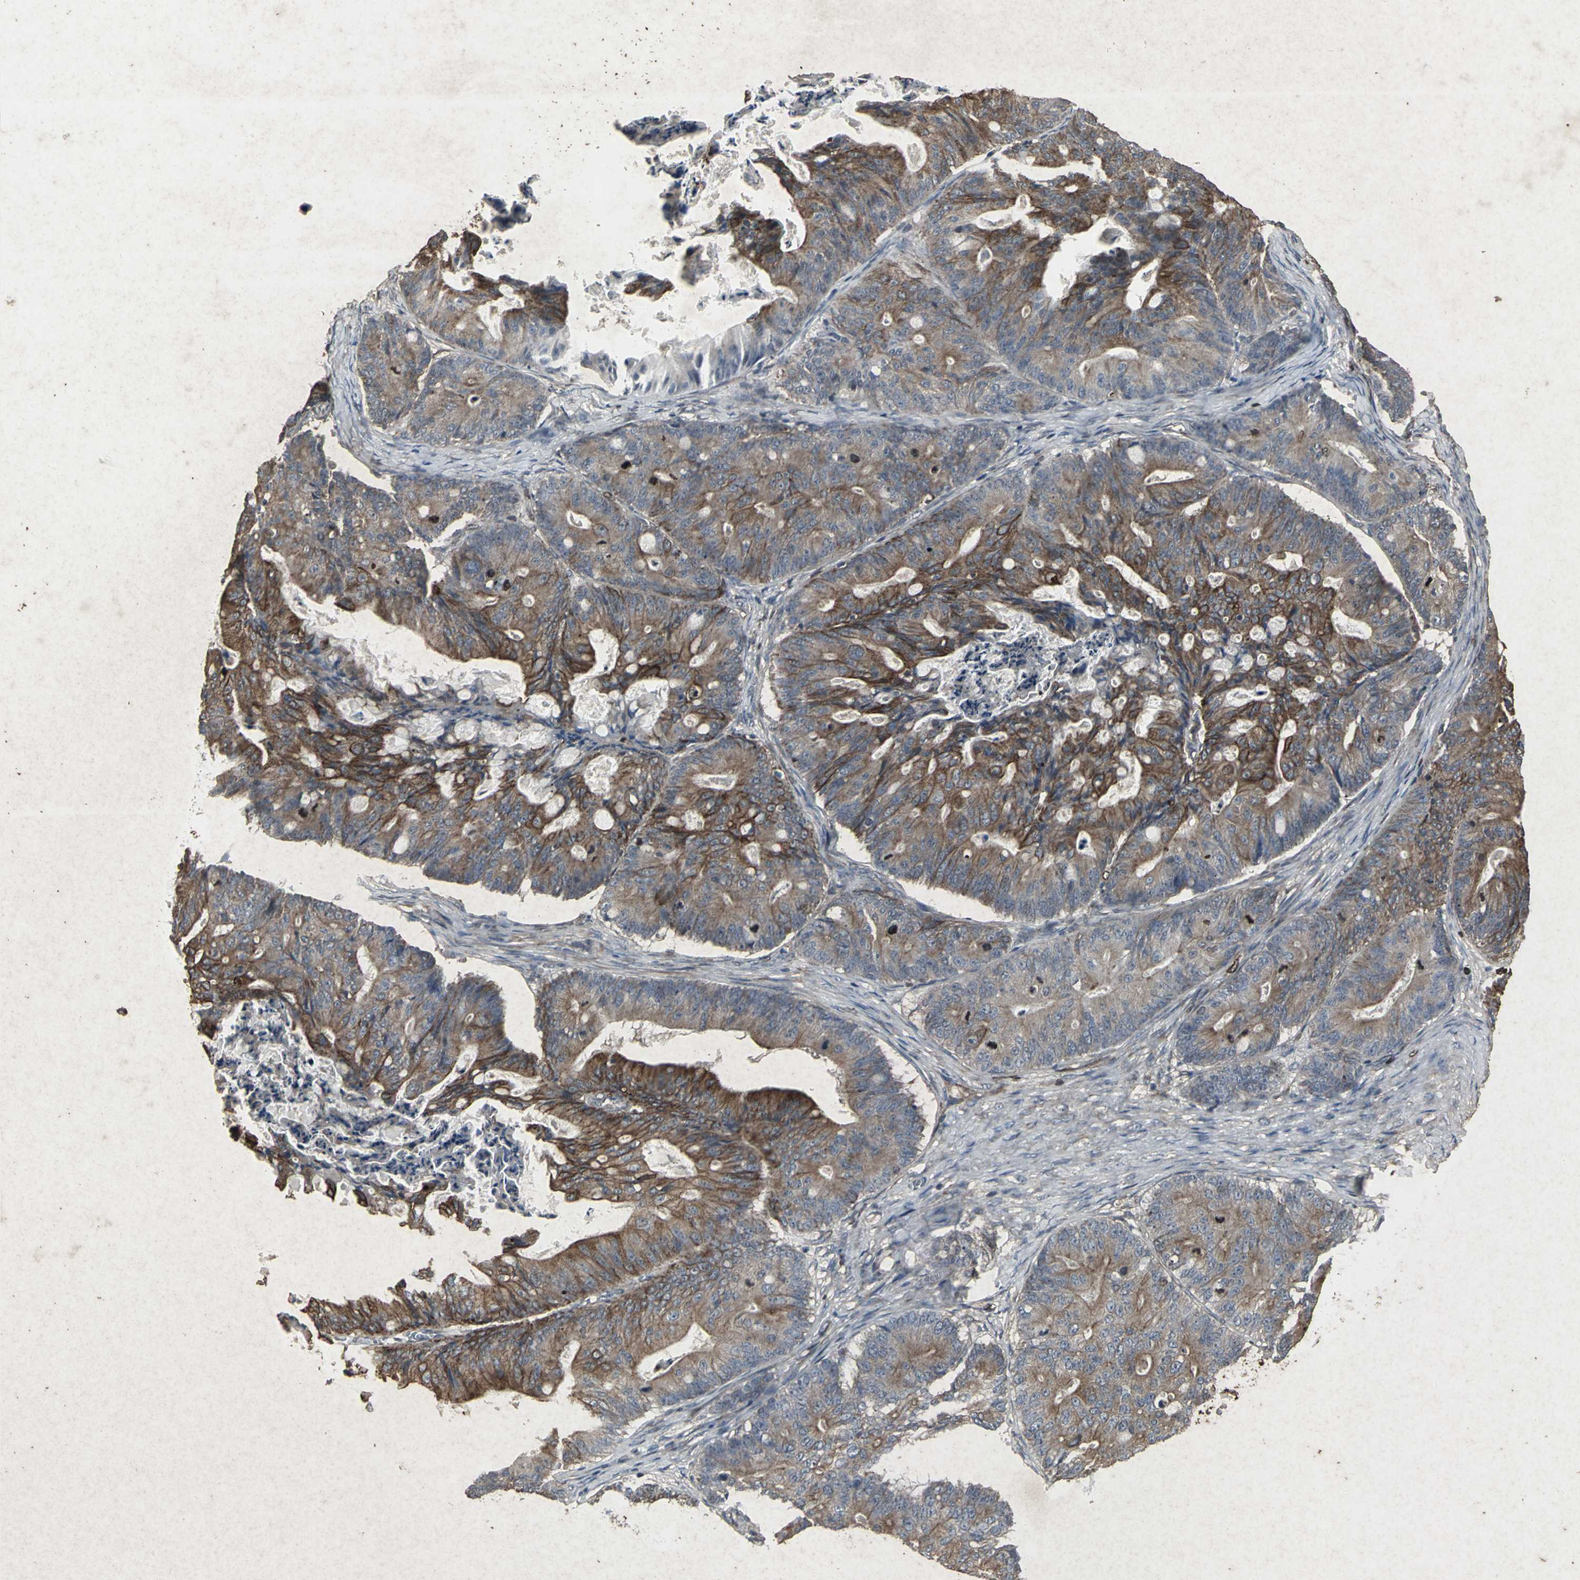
{"staining": {"intensity": "strong", "quantity": ">75%", "location": "cytoplasmic/membranous"}, "tissue": "ovarian cancer", "cell_type": "Tumor cells", "image_type": "cancer", "snomed": [{"axis": "morphology", "description": "Cystadenocarcinoma, mucinous, NOS"}, {"axis": "topography", "description": "Ovary"}], "caption": "Approximately >75% of tumor cells in human ovarian cancer (mucinous cystadenocarcinoma) reveal strong cytoplasmic/membranous protein staining as visualized by brown immunohistochemical staining.", "gene": "CCR9", "patient": {"sex": "female", "age": 36}}